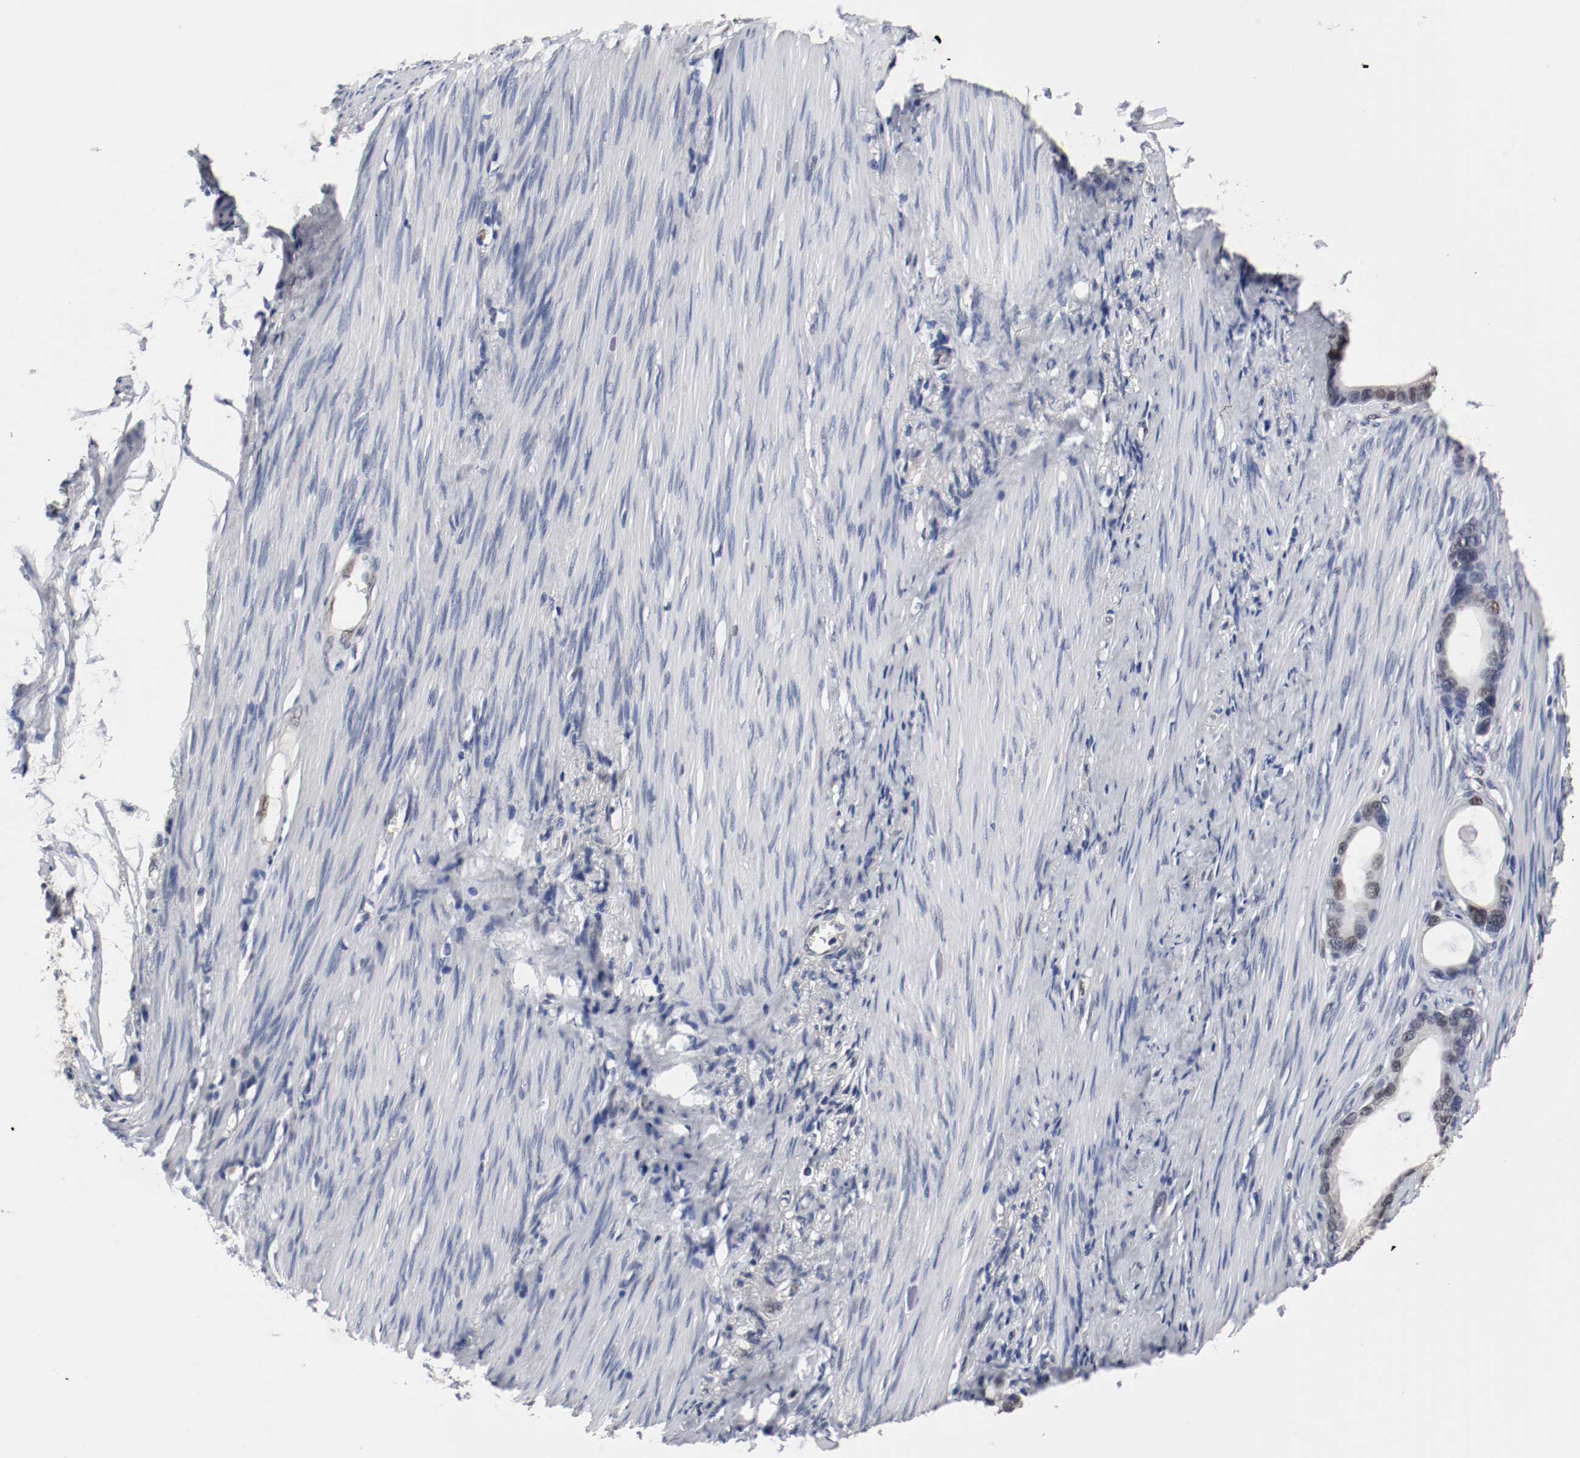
{"staining": {"intensity": "moderate", "quantity": "<25%", "location": "nuclear"}, "tissue": "stomach cancer", "cell_type": "Tumor cells", "image_type": "cancer", "snomed": [{"axis": "morphology", "description": "Adenocarcinoma, NOS"}, {"axis": "topography", "description": "Stomach"}], "caption": "Human stomach cancer (adenocarcinoma) stained with a protein marker reveals moderate staining in tumor cells.", "gene": "FOSL2", "patient": {"sex": "female", "age": 75}}